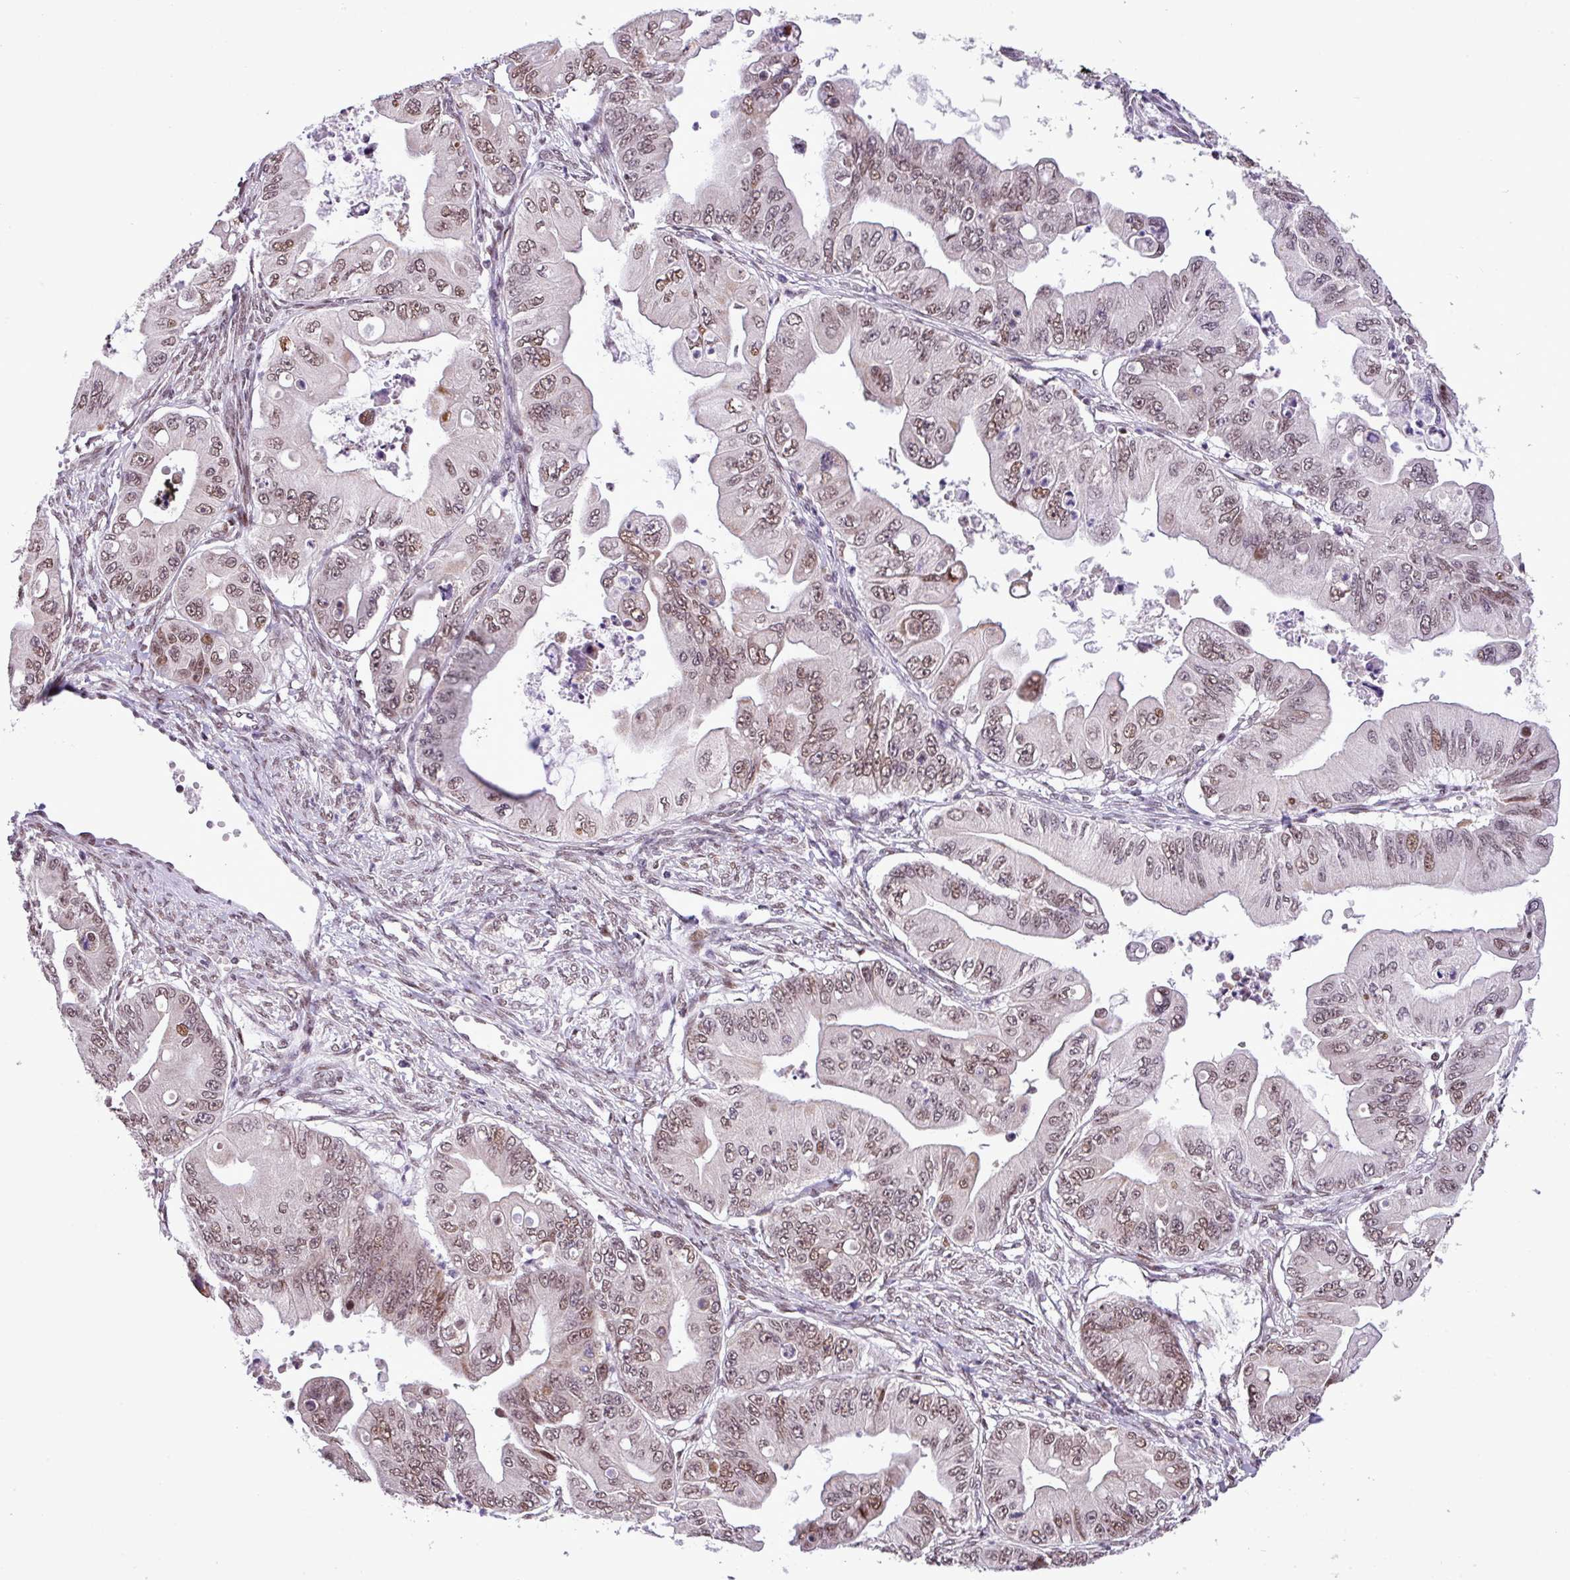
{"staining": {"intensity": "moderate", "quantity": ">75%", "location": "nuclear"}, "tissue": "ovarian cancer", "cell_type": "Tumor cells", "image_type": "cancer", "snomed": [{"axis": "morphology", "description": "Cystadenocarcinoma, mucinous, NOS"}, {"axis": "topography", "description": "Ovary"}], "caption": "Ovarian cancer stained with a brown dye demonstrates moderate nuclear positive staining in about >75% of tumor cells.", "gene": "ZNF354A", "patient": {"sex": "female", "age": 71}}